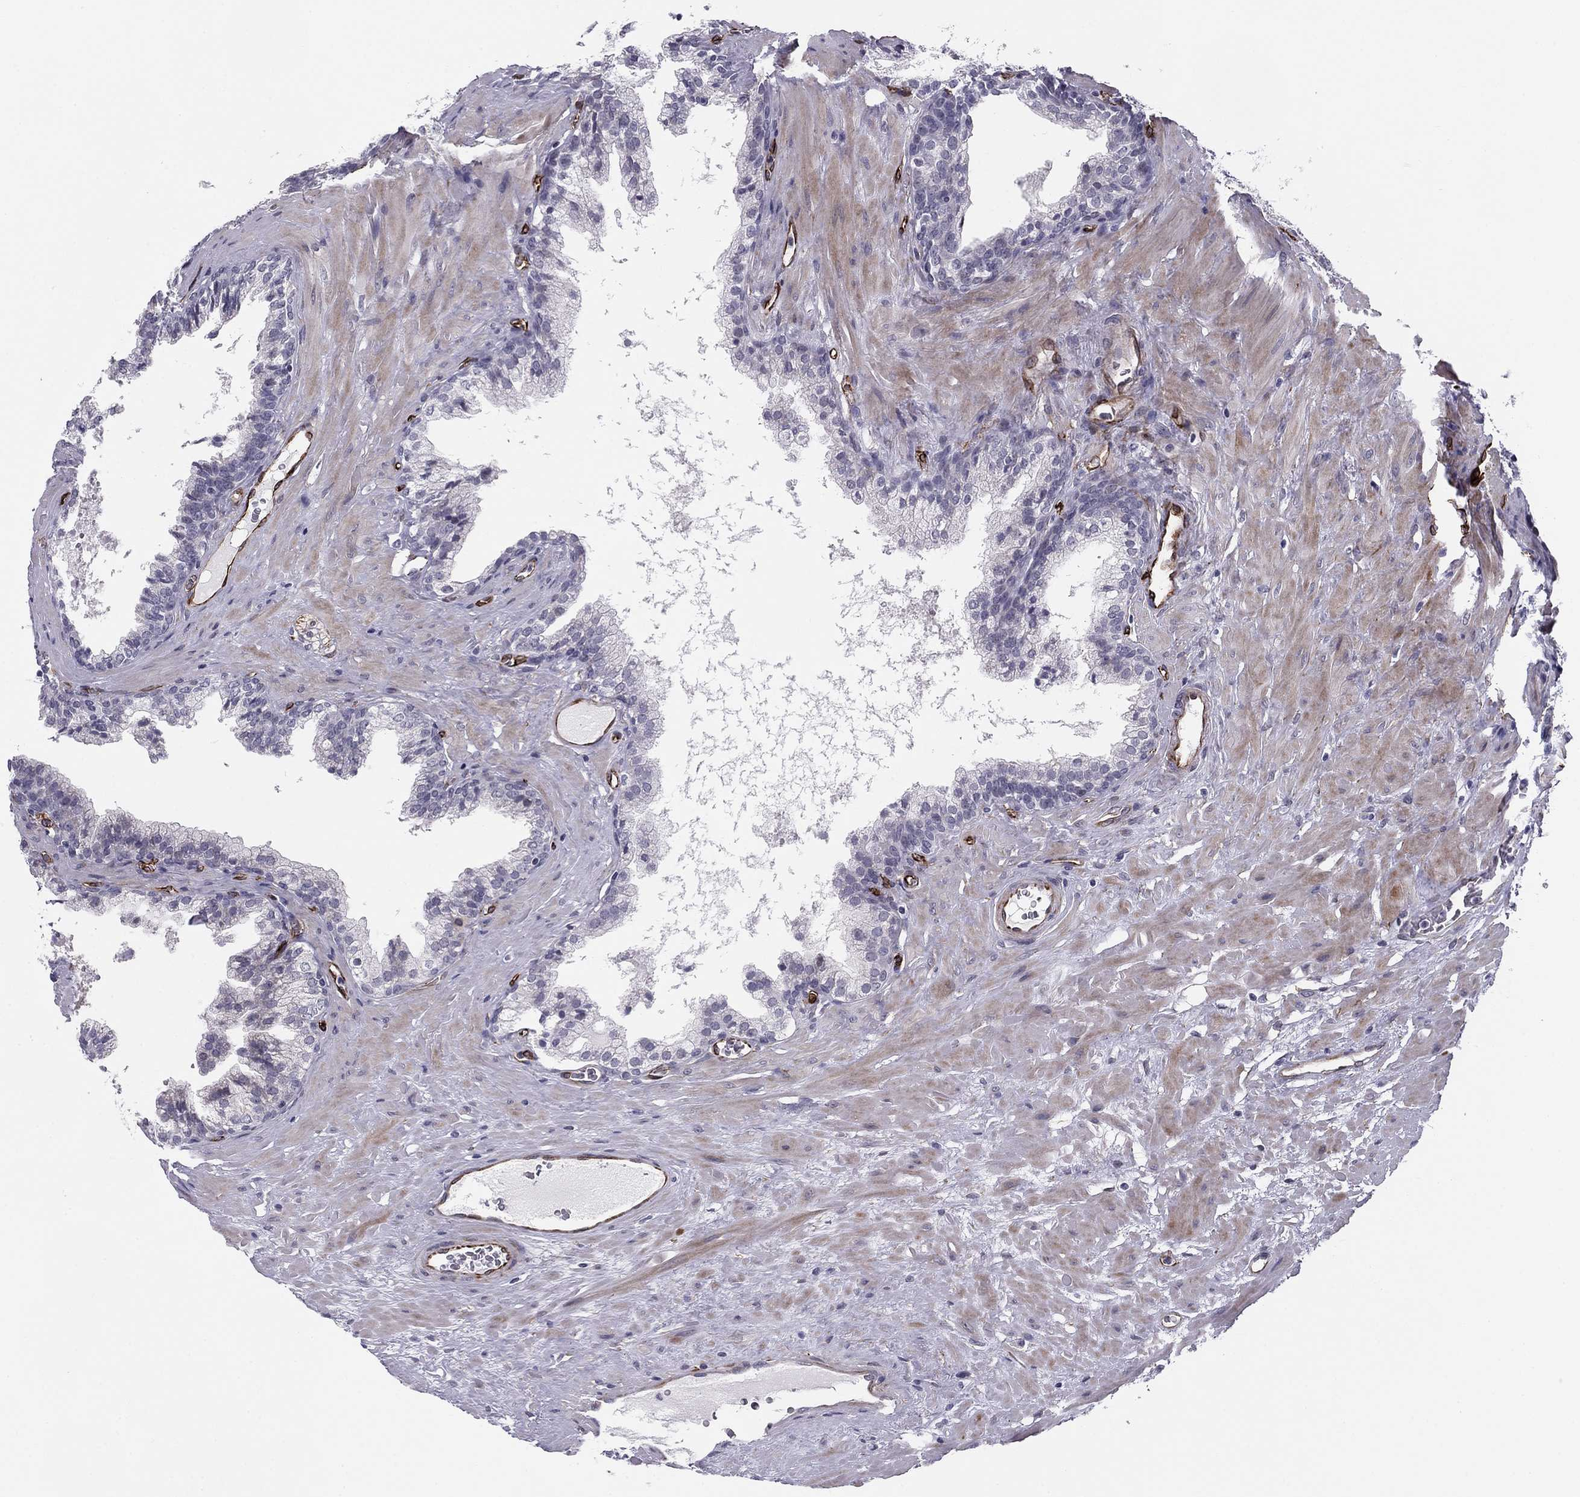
{"staining": {"intensity": "negative", "quantity": "none", "location": "none"}, "tissue": "prostate cancer", "cell_type": "Tumor cells", "image_type": "cancer", "snomed": [{"axis": "morphology", "description": "Adenocarcinoma, NOS"}, {"axis": "topography", "description": "Prostate"}], "caption": "An immunohistochemistry (IHC) photomicrograph of prostate cancer is shown. There is no staining in tumor cells of prostate cancer.", "gene": "ANKS4B", "patient": {"sex": "male", "age": 66}}